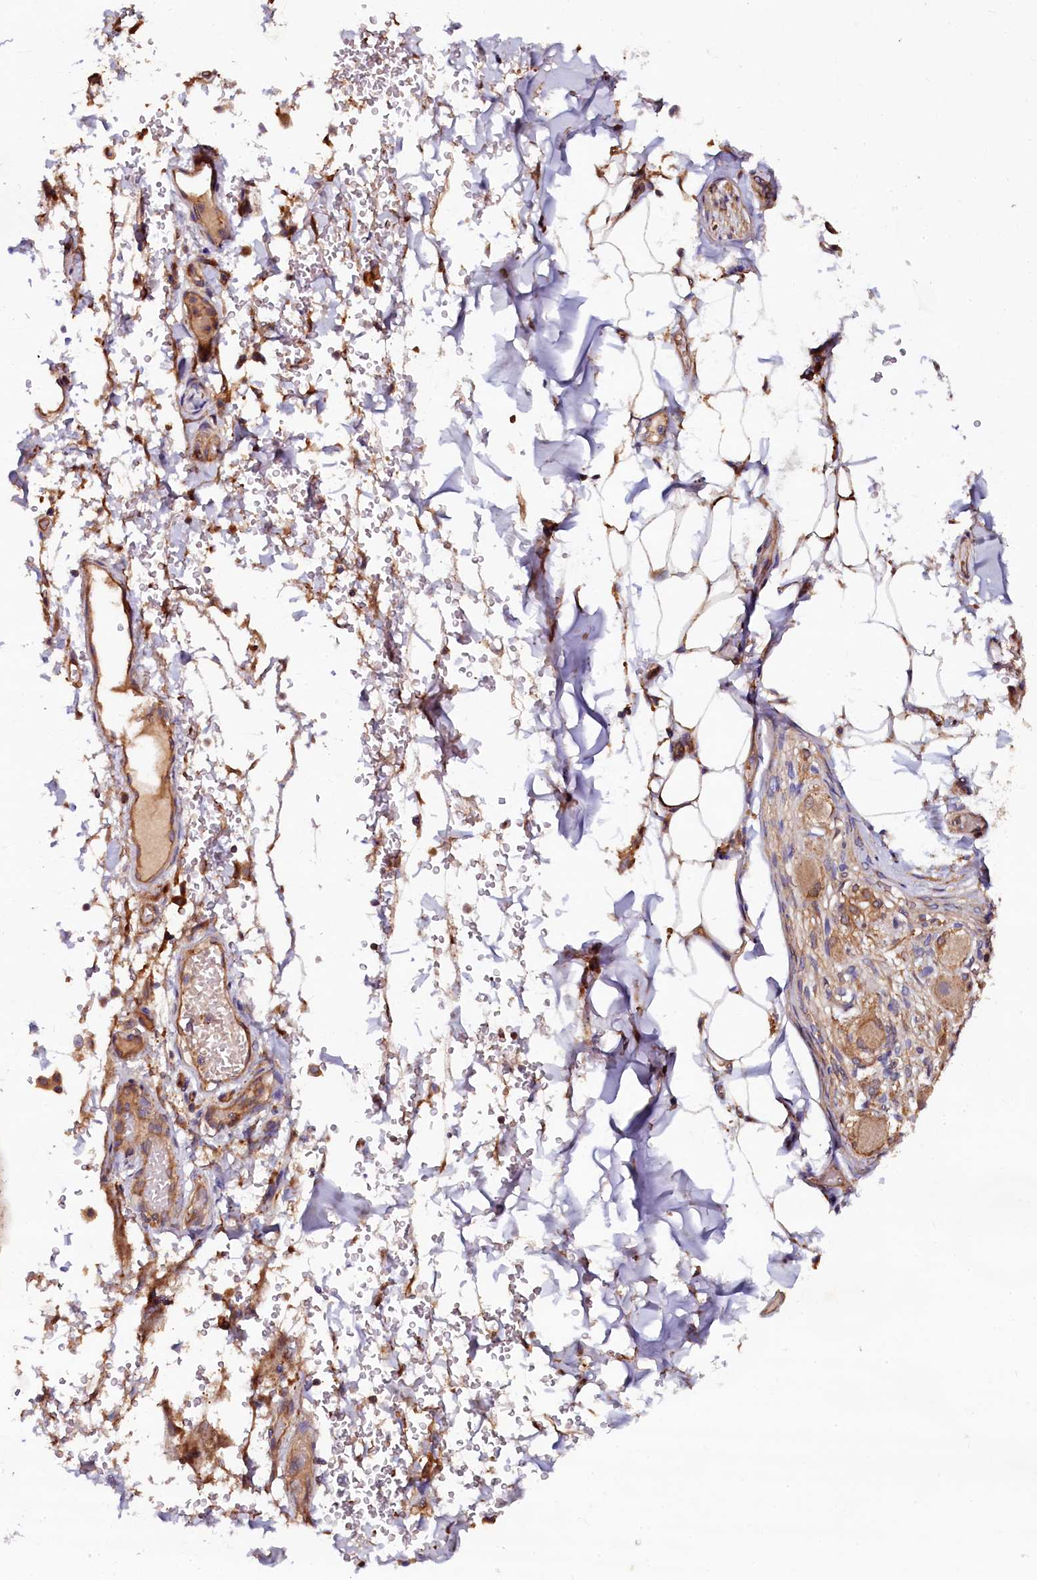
{"staining": {"intensity": "negative", "quantity": "none", "location": "none"}, "tissue": "adipose tissue", "cell_type": "Adipocytes", "image_type": "normal", "snomed": [{"axis": "morphology", "description": "Normal tissue, NOS"}, {"axis": "topography", "description": "Lymph node"}, {"axis": "topography", "description": "Cartilage tissue"}, {"axis": "topography", "description": "Bronchus"}], "caption": "This is a histopathology image of IHC staining of benign adipose tissue, which shows no staining in adipocytes. The staining was performed using DAB (3,3'-diaminobenzidine) to visualize the protein expression in brown, while the nuclei were stained in blue with hematoxylin (Magnification: 20x).", "gene": "APPL2", "patient": {"sex": "male", "age": 63}}